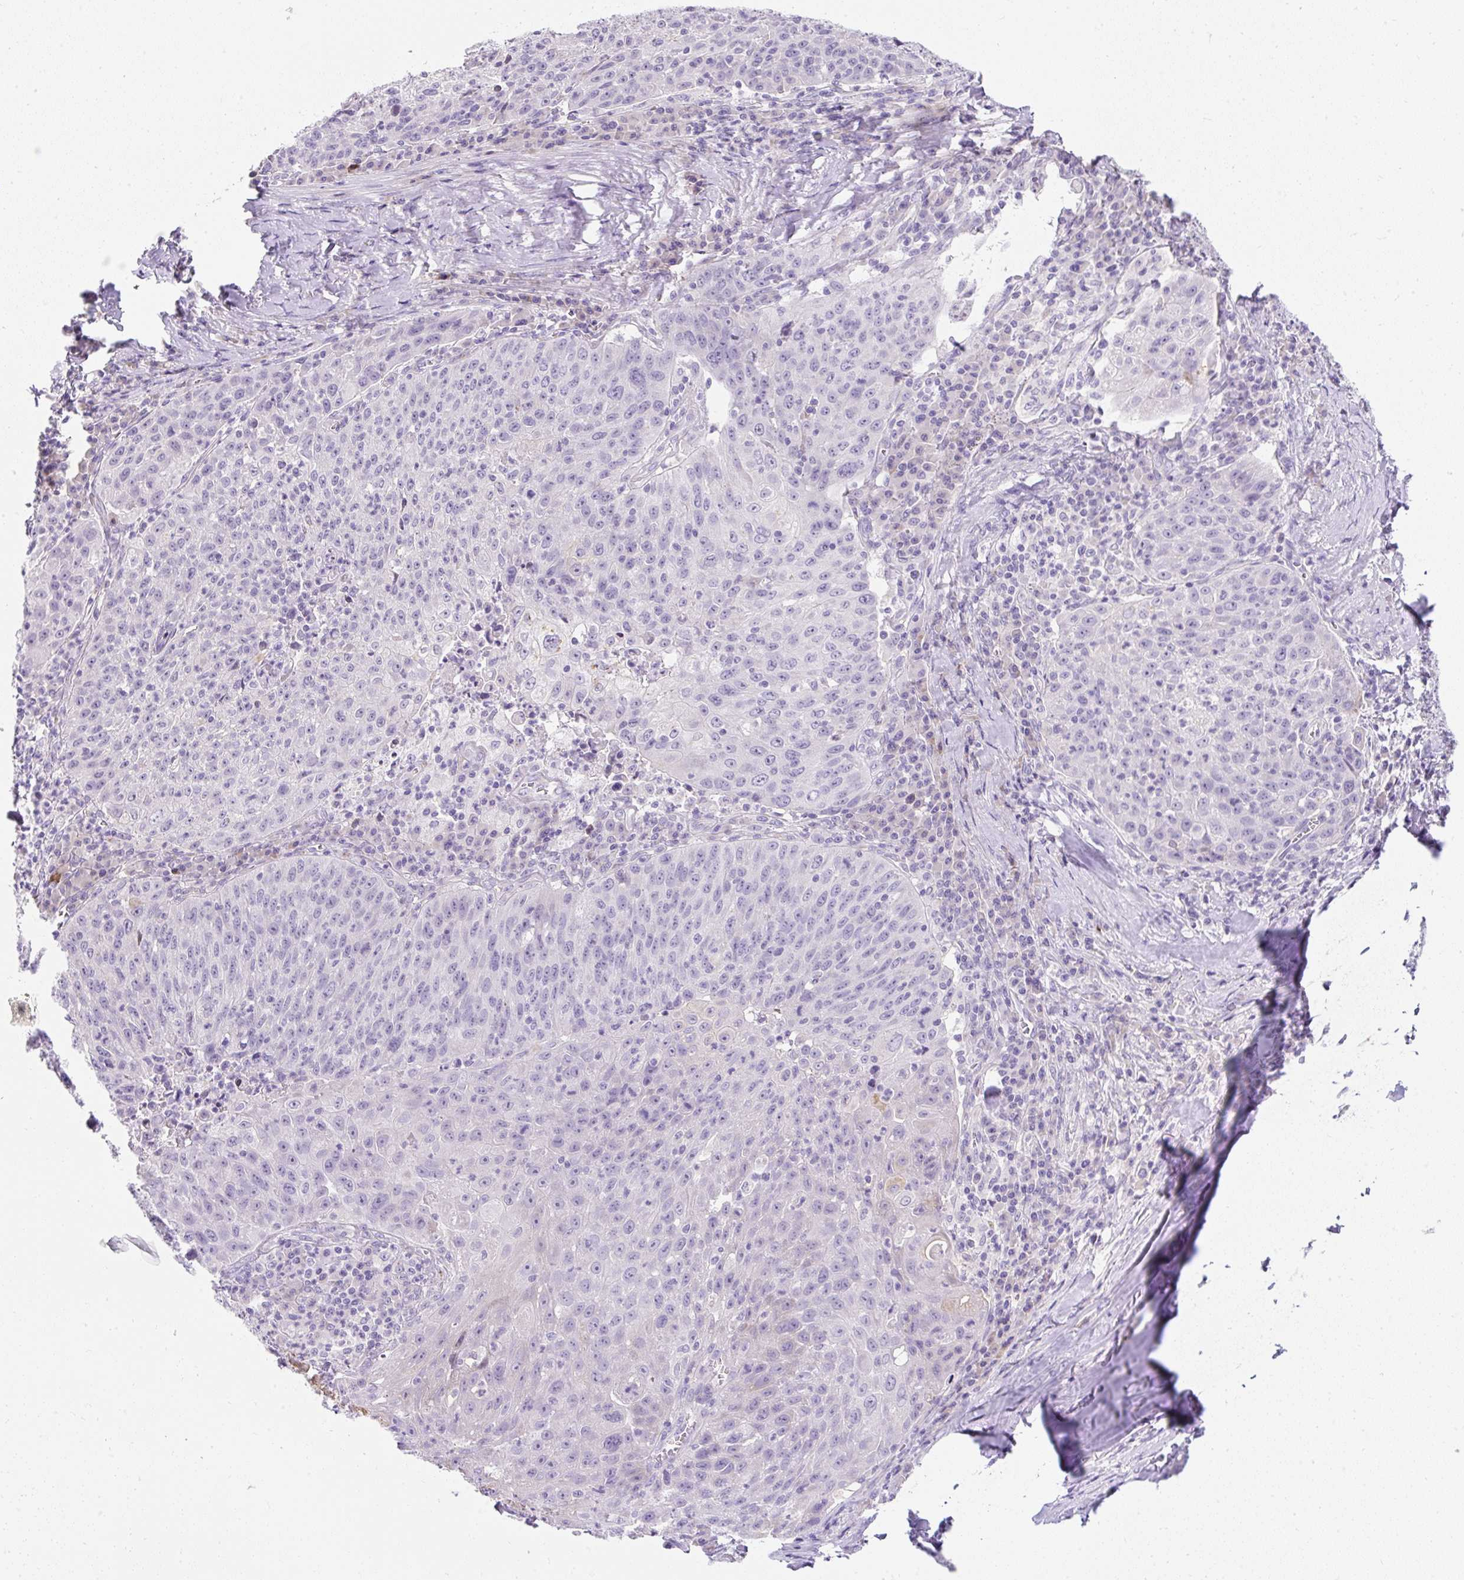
{"staining": {"intensity": "negative", "quantity": "none", "location": "none"}, "tissue": "lung cancer", "cell_type": "Tumor cells", "image_type": "cancer", "snomed": [{"axis": "morphology", "description": "Squamous cell carcinoma, NOS"}, {"axis": "morphology", "description": "Squamous cell carcinoma, metastatic, NOS"}, {"axis": "topography", "description": "Bronchus"}, {"axis": "topography", "description": "Lung"}], "caption": "This is an IHC micrograph of human lung cancer. There is no staining in tumor cells.", "gene": "DTX4", "patient": {"sex": "male", "age": 62}}